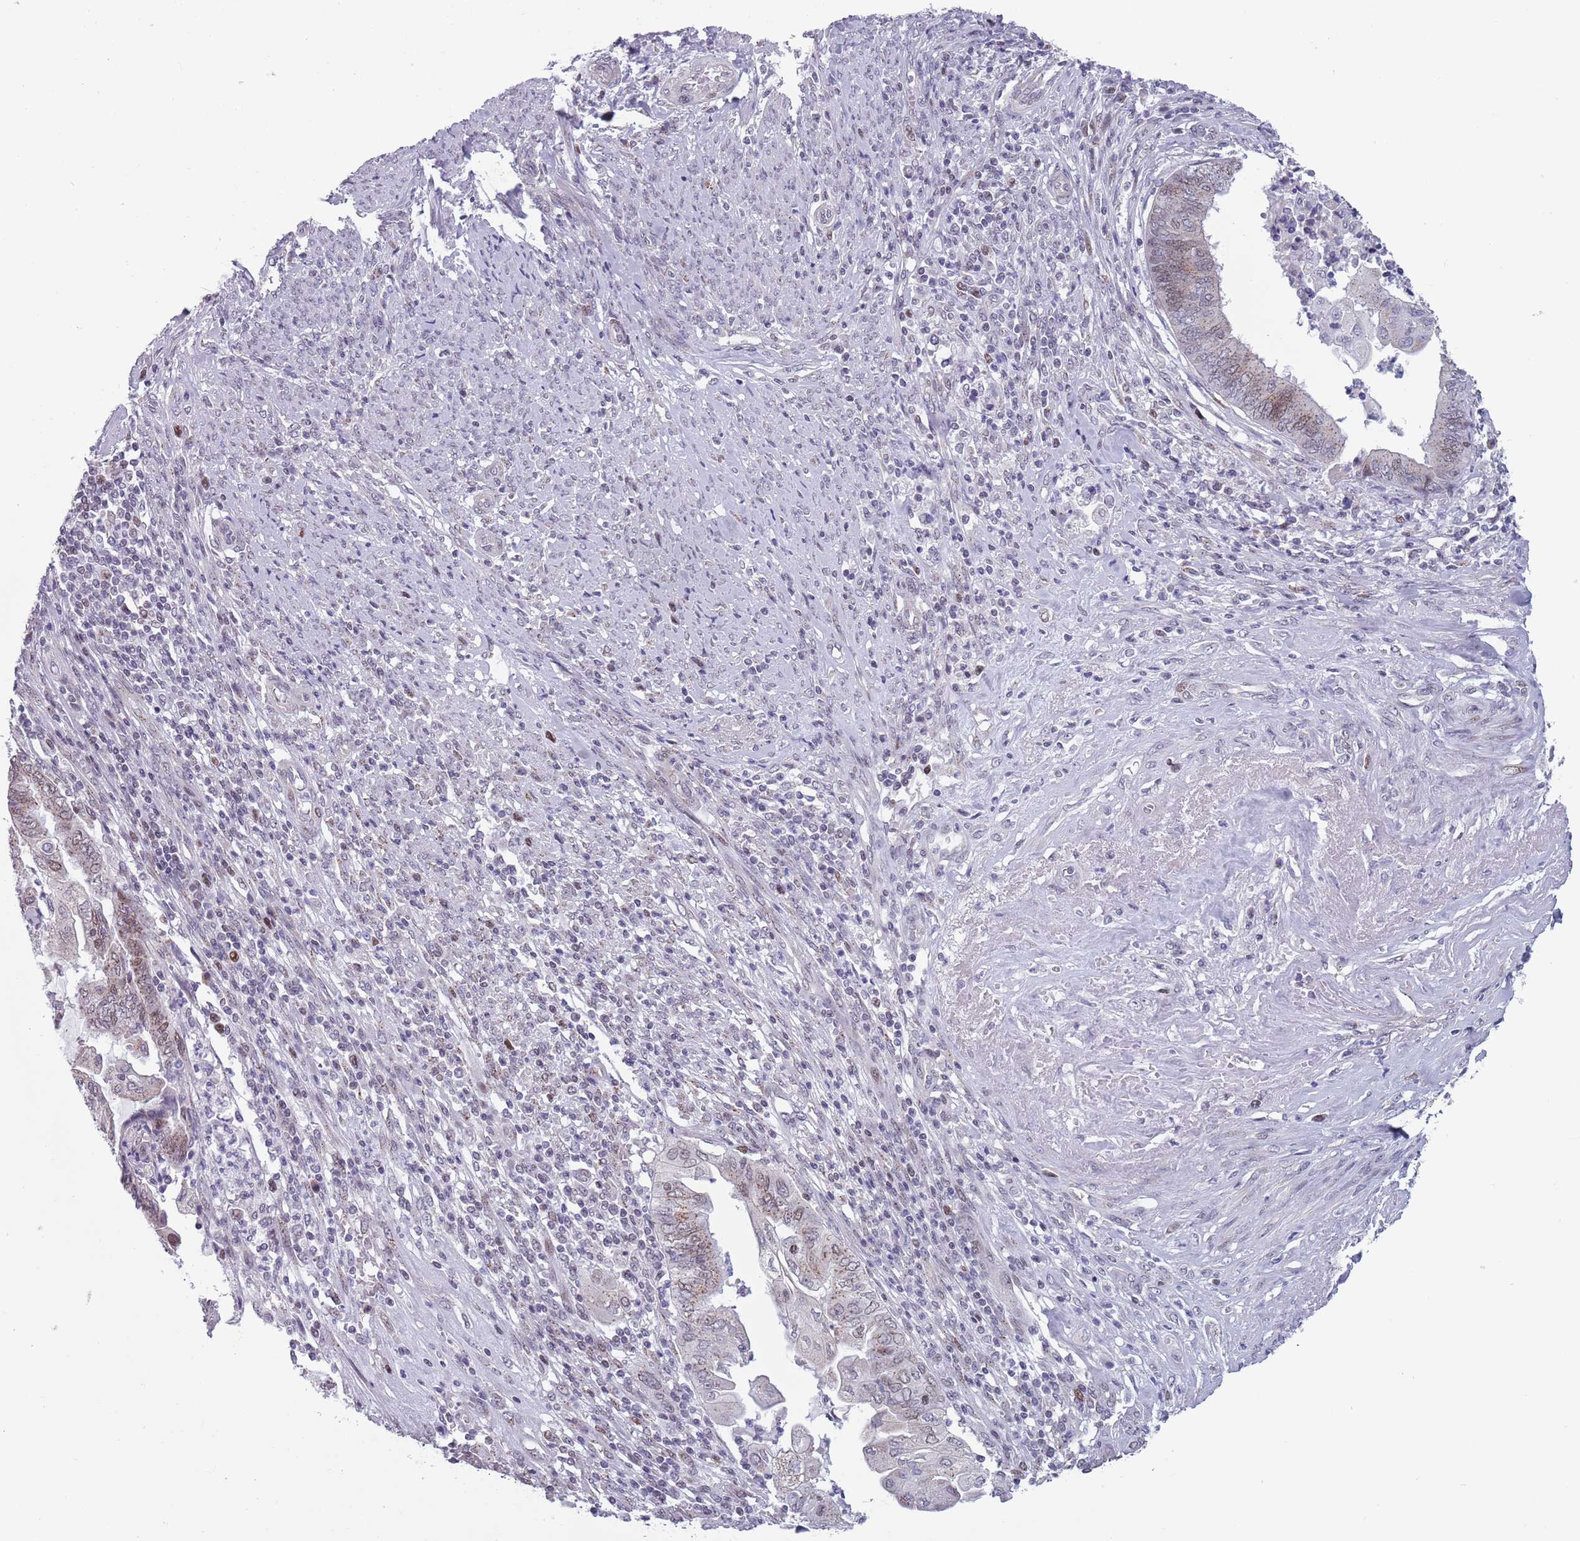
{"staining": {"intensity": "weak", "quantity": "<25%", "location": "cytoplasmic/membranous"}, "tissue": "endometrial cancer", "cell_type": "Tumor cells", "image_type": "cancer", "snomed": [{"axis": "morphology", "description": "Adenocarcinoma, NOS"}, {"axis": "topography", "description": "Uterus"}, {"axis": "topography", "description": "Endometrium"}], "caption": "High power microscopy image of an immunohistochemistry (IHC) histopathology image of adenocarcinoma (endometrial), revealing no significant staining in tumor cells.", "gene": "ZKSCAN2", "patient": {"sex": "female", "age": 70}}